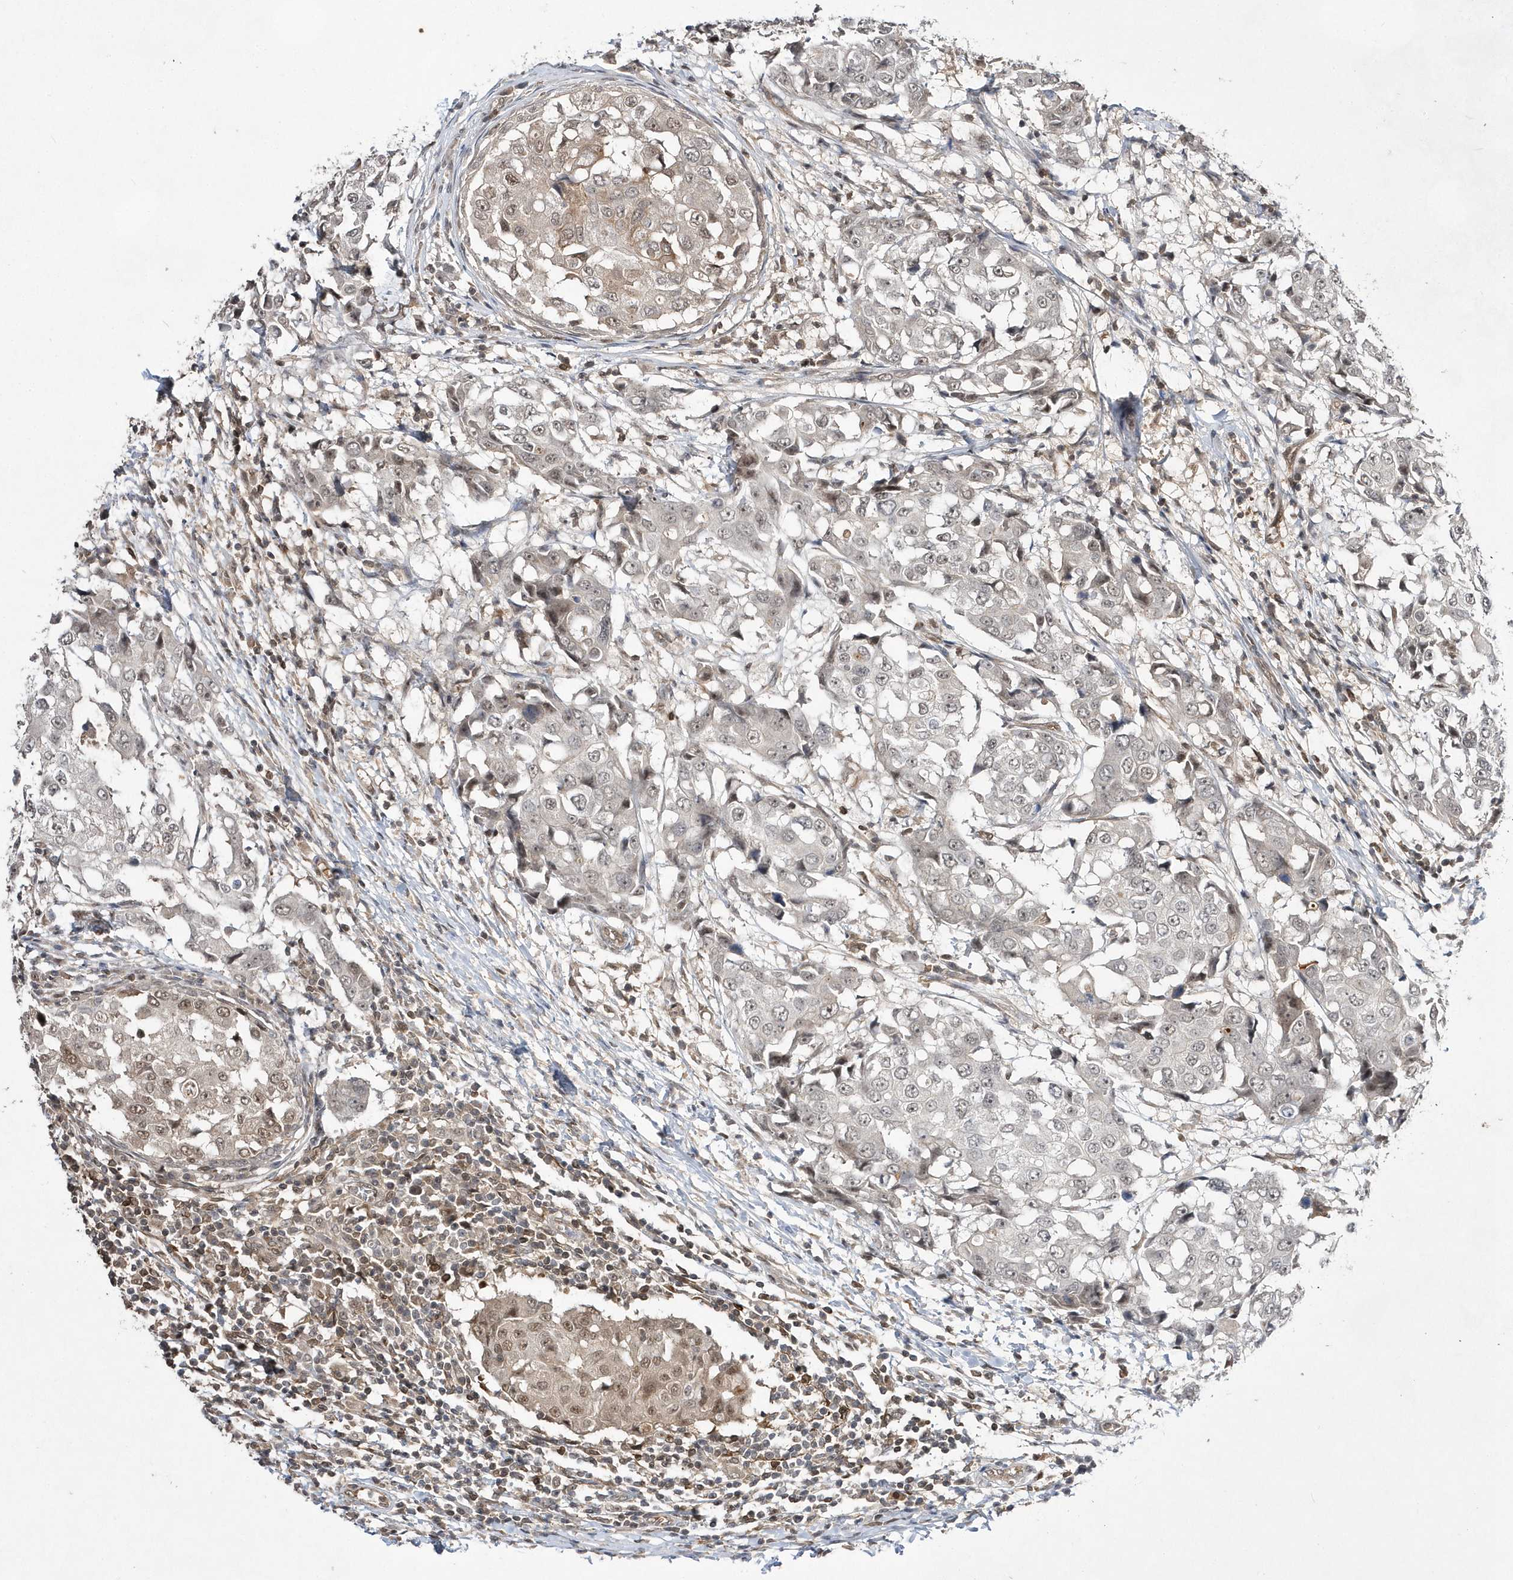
{"staining": {"intensity": "moderate", "quantity": "<25%", "location": "cytoplasmic/membranous,nuclear"}, "tissue": "breast cancer", "cell_type": "Tumor cells", "image_type": "cancer", "snomed": [{"axis": "morphology", "description": "Duct carcinoma"}, {"axis": "topography", "description": "Breast"}], "caption": "IHC (DAB (3,3'-diaminobenzidine)) staining of breast cancer (intraductal carcinoma) exhibits moderate cytoplasmic/membranous and nuclear protein expression in approximately <25% of tumor cells. The protein is stained brown, and the nuclei are stained in blue (DAB (3,3'-diaminobenzidine) IHC with brightfield microscopy, high magnification).", "gene": "TMEM132B", "patient": {"sex": "female", "age": 27}}